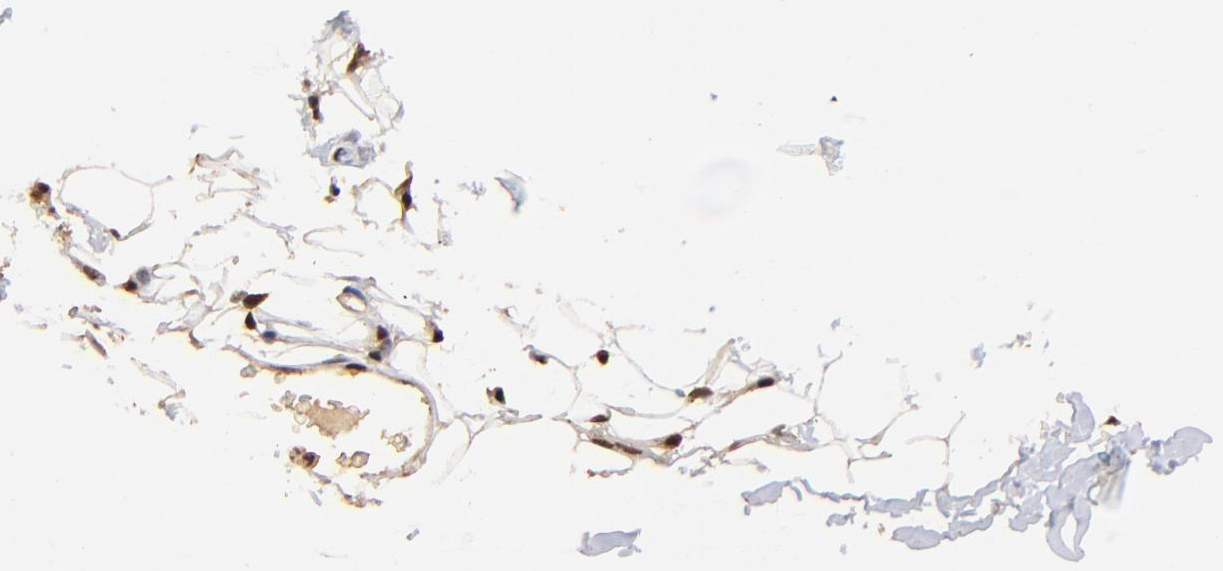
{"staining": {"intensity": "strong", "quantity": ">75%", "location": "cytoplasmic/membranous,nuclear"}, "tissue": "skin cancer", "cell_type": "Tumor cells", "image_type": "cancer", "snomed": [{"axis": "morphology", "description": "Normal tissue, NOS"}, {"axis": "morphology", "description": "Basal cell carcinoma"}, {"axis": "topography", "description": "Skin"}], "caption": "Strong cytoplasmic/membranous and nuclear staining for a protein is identified in about >75% of tumor cells of basal cell carcinoma (skin) using IHC.", "gene": "MED12", "patient": {"sex": "female", "age": 71}}